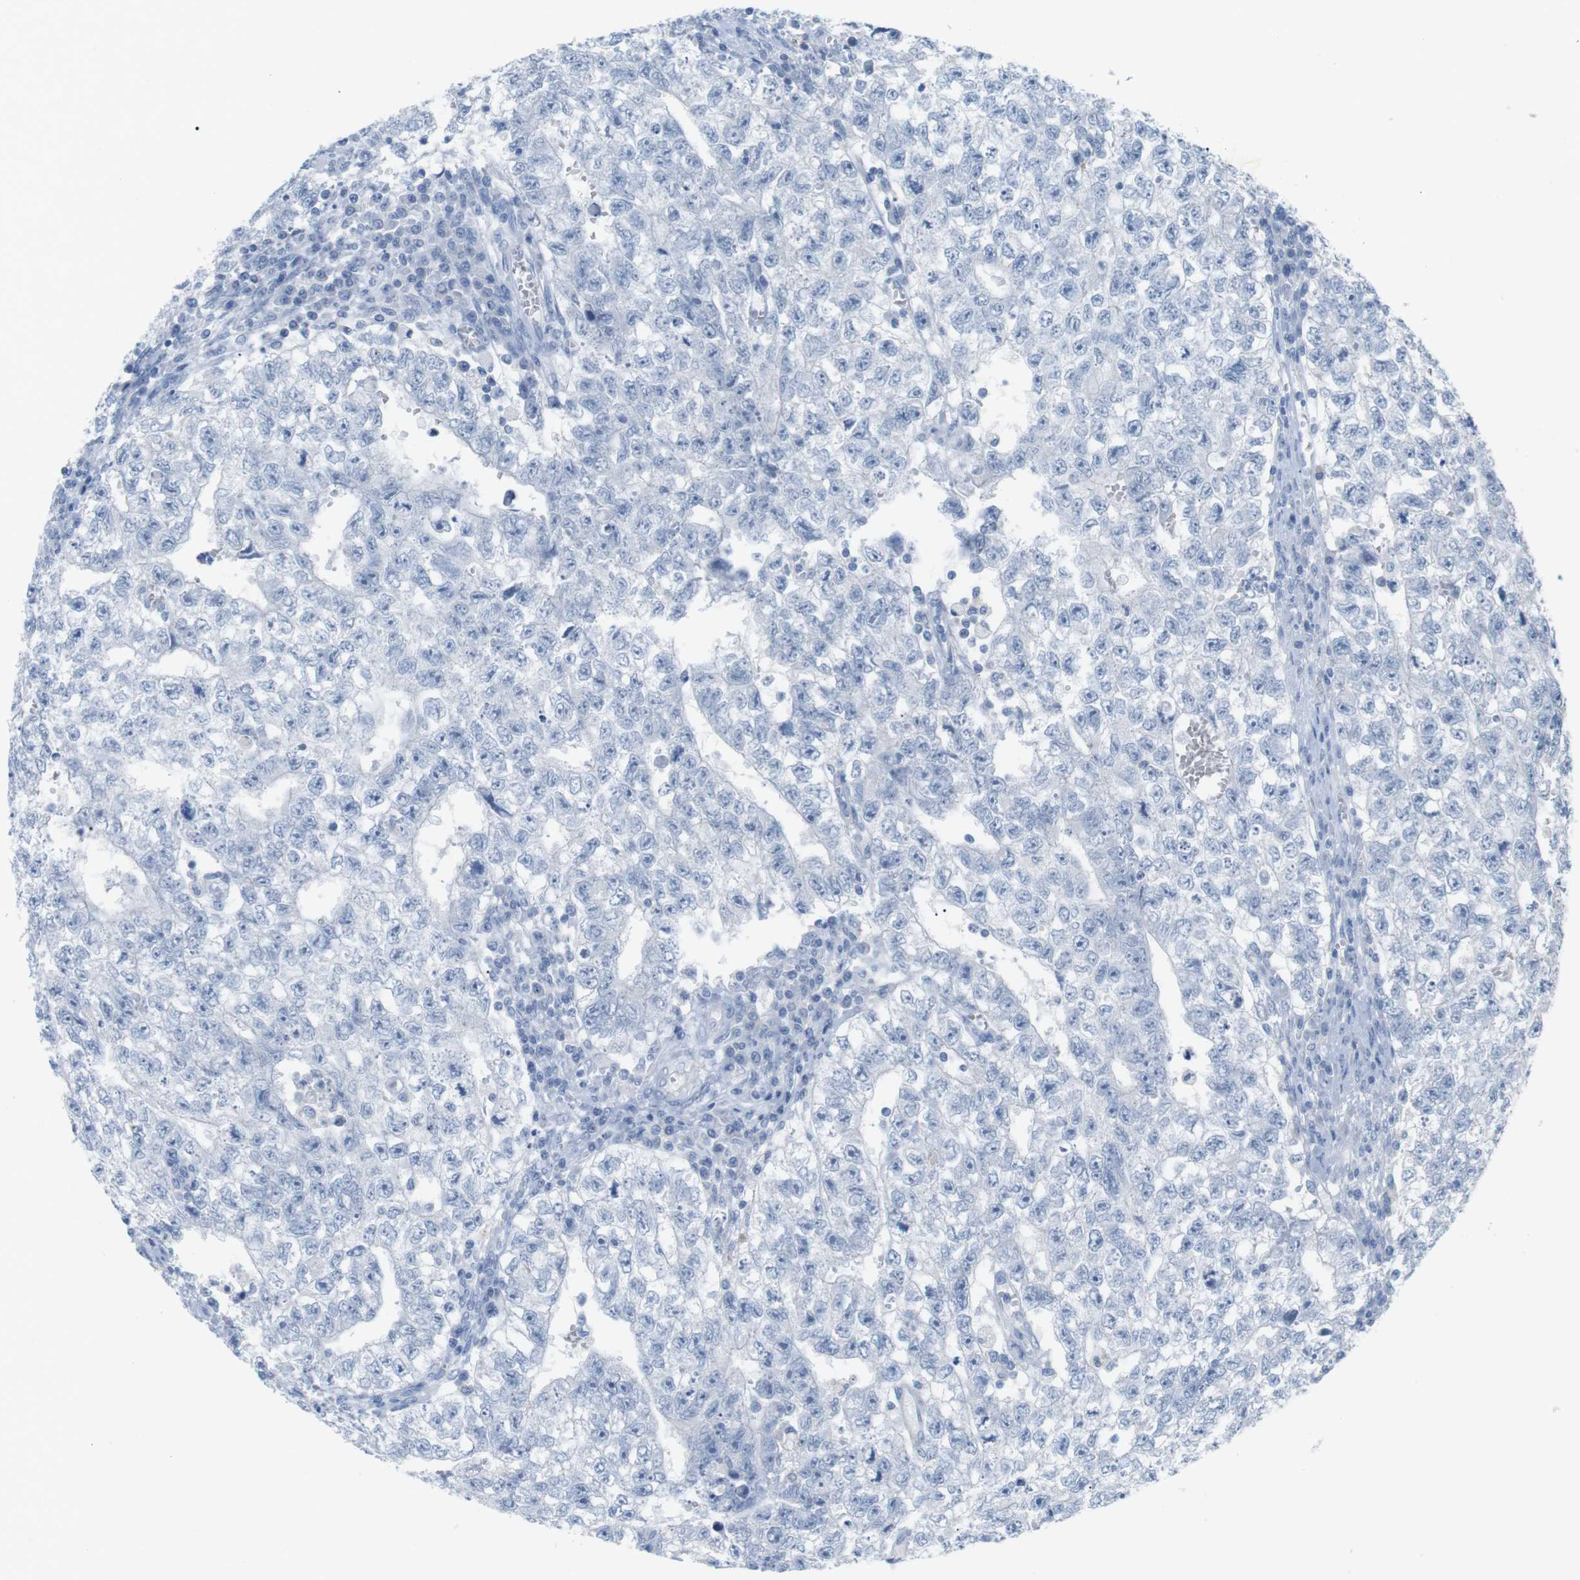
{"staining": {"intensity": "negative", "quantity": "none", "location": "none"}, "tissue": "testis cancer", "cell_type": "Tumor cells", "image_type": "cancer", "snomed": [{"axis": "morphology", "description": "Seminoma, NOS"}, {"axis": "morphology", "description": "Carcinoma, Embryonal, NOS"}, {"axis": "topography", "description": "Testis"}], "caption": "High power microscopy image of an immunohistochemistry histopathology image of testis seminoma, revealing no significant staining in tumor cells.", "gene": "HBG2", "patient": {"sex": "male", "age": 38}}